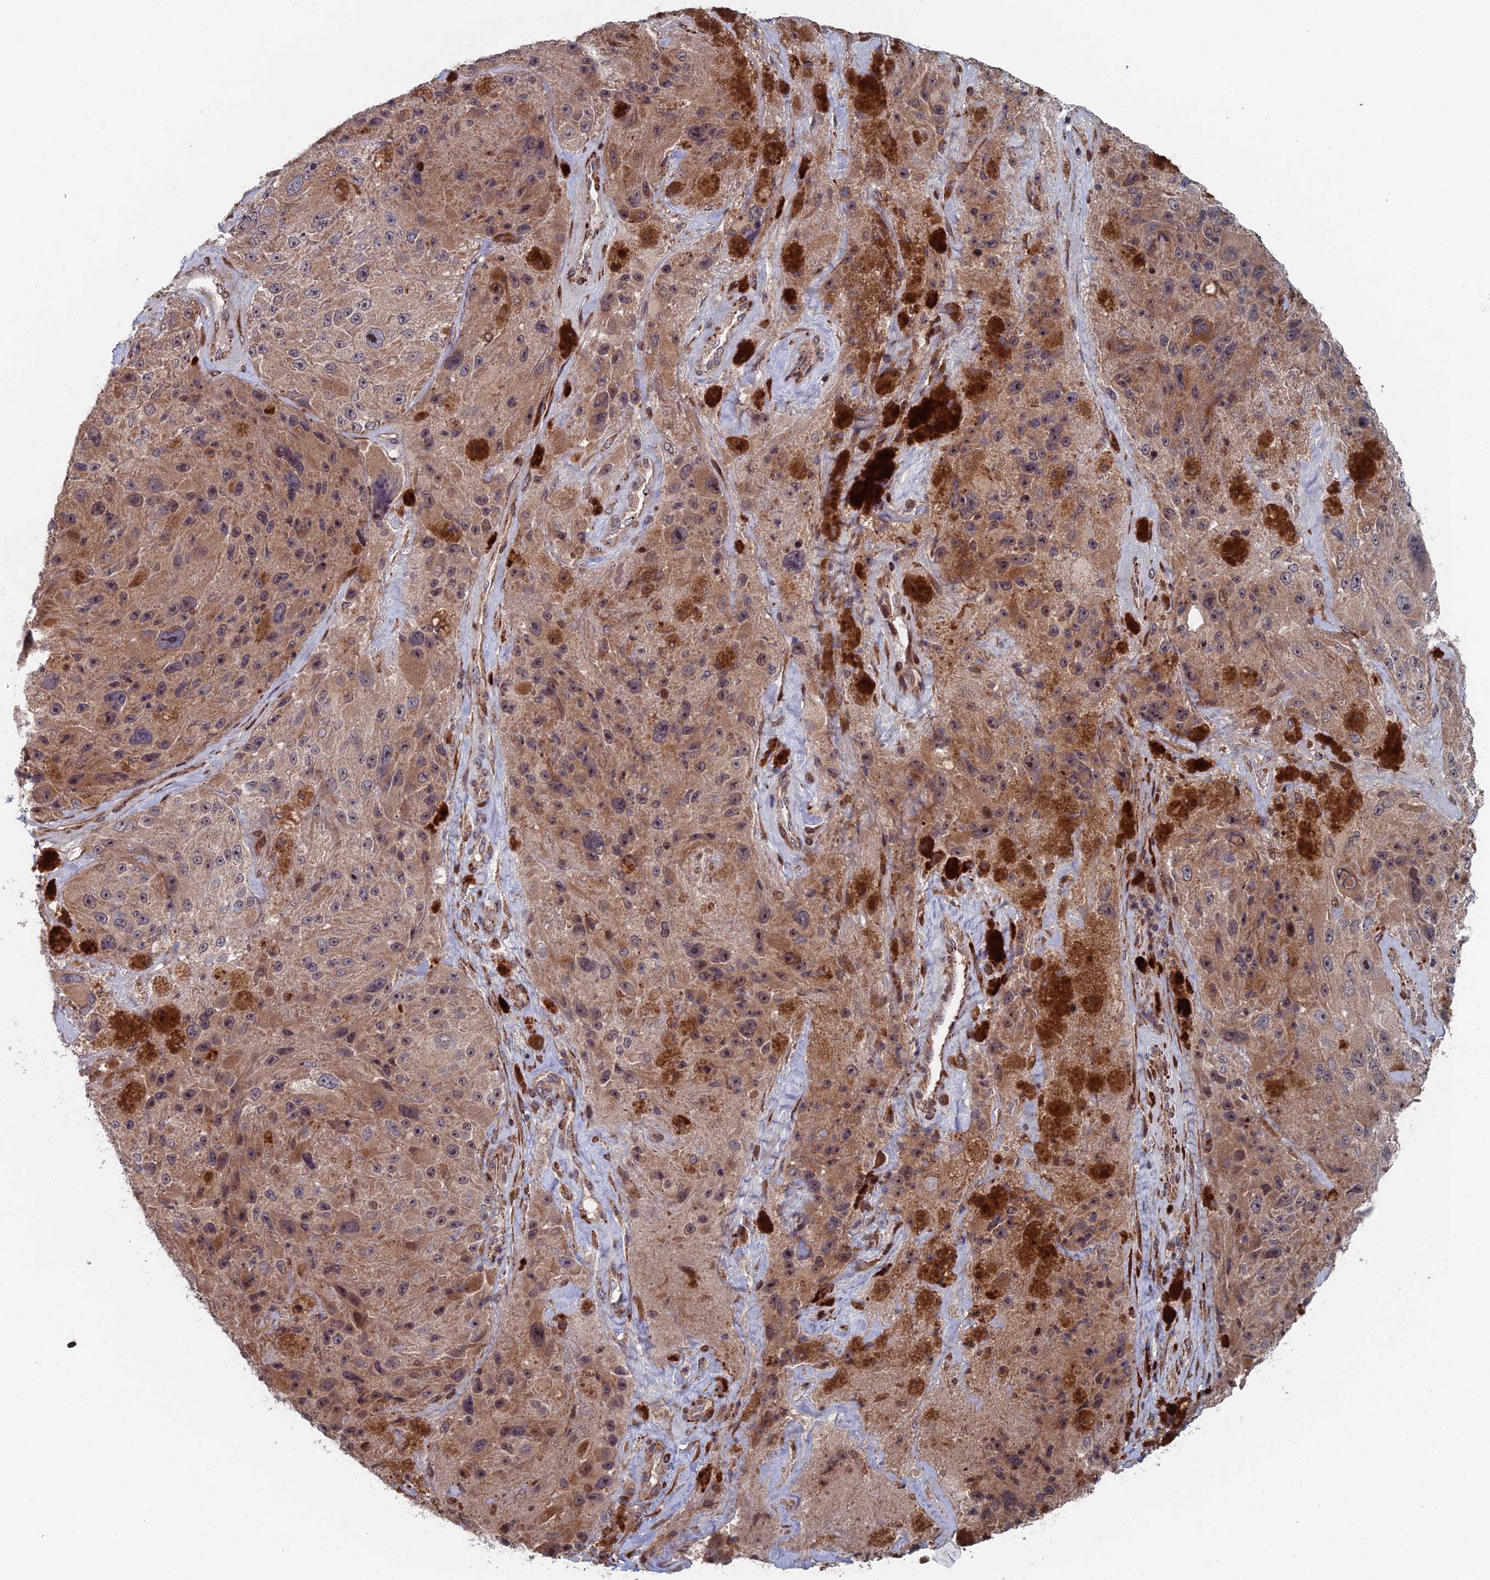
{"staining": {"intensity": "moderate", "quantity": "<25%", "location": "cytoplasmic/membranous"}, "tissue": "melanoma", "cell_type": "Tumor cells", "image_type": "cancer", "snomed": [{"axis": "morphology", "description": "Malignant melanoma, Metastatic site"}, {"axis": "topography", "description": "Lymph node"}], "caption": "Moderate cytoplasmic/membranous staining is present in about <25% of tumor cells in melanoma.", "gene": "GTF2IRD1", "patient": {"sex": "male", "age": 62}}